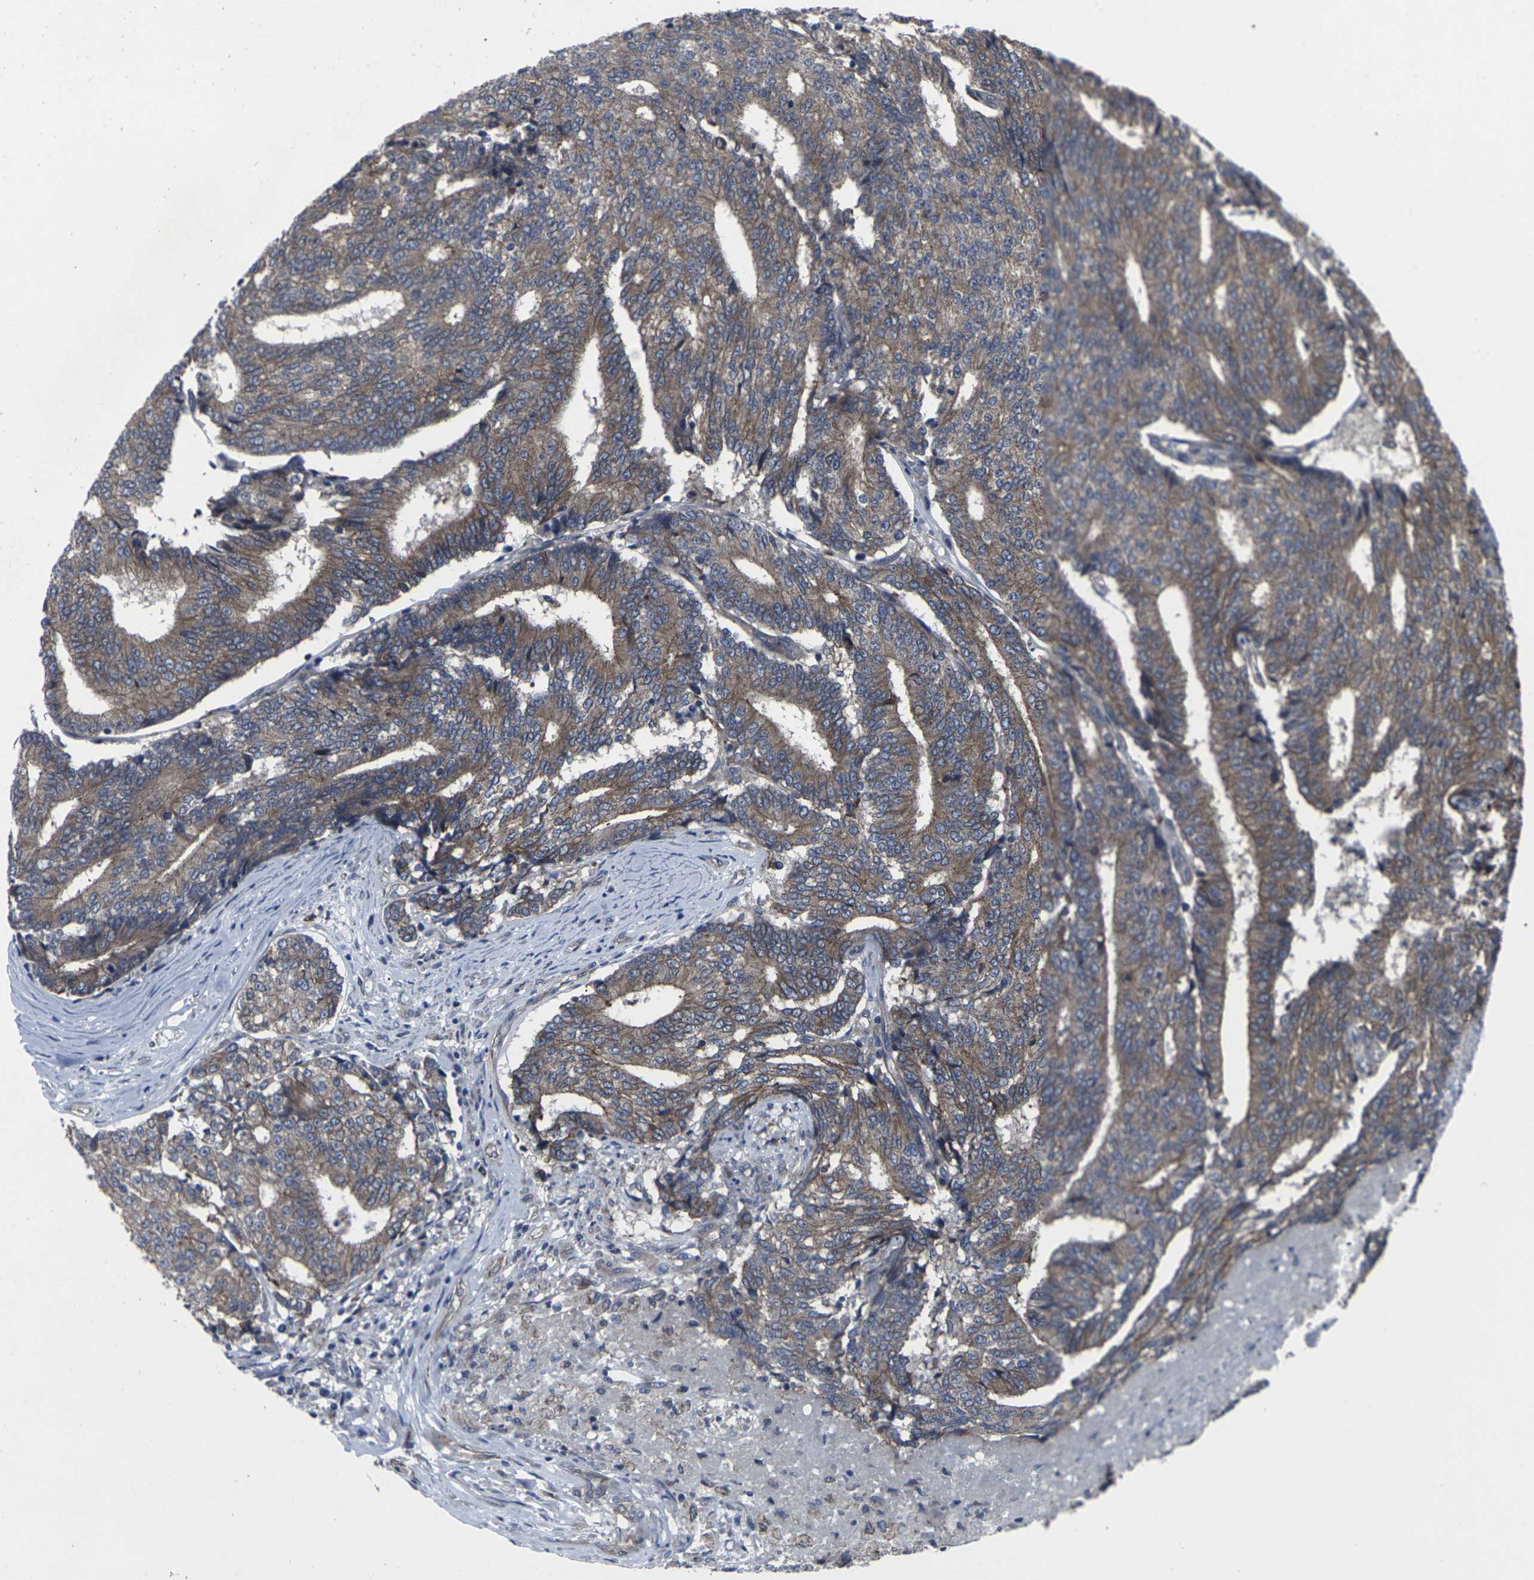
{"staining": {"intensity": "moderate", "quantity": ">75%", "location": "cytoplasmic/membranous"}, "tissue": "prostate cancer", "cell_type": "Tumor cells", "image_type": "cancer", "snomed": [{"axis": "morphology", "description": "Normal tissue, NOS"}, {"axis": "morphology", "description": "Adenocarcinoma, High grade"}, {"axis": "topography", "description": "Prostate"}, {"axis": "topography", "description": "Seminal veicle"}], "caption": "Prostate cancer stained for a protein demonstrates moderate cytoplasmic/membranous positivity in tumor cells. Using DAB (brown) and hematoxylin (blue) stains, captured at high magnification using brightfield microscopy.", "gene": "MAPKAPK2", "patient": {"sex": "male", "age": 55}}